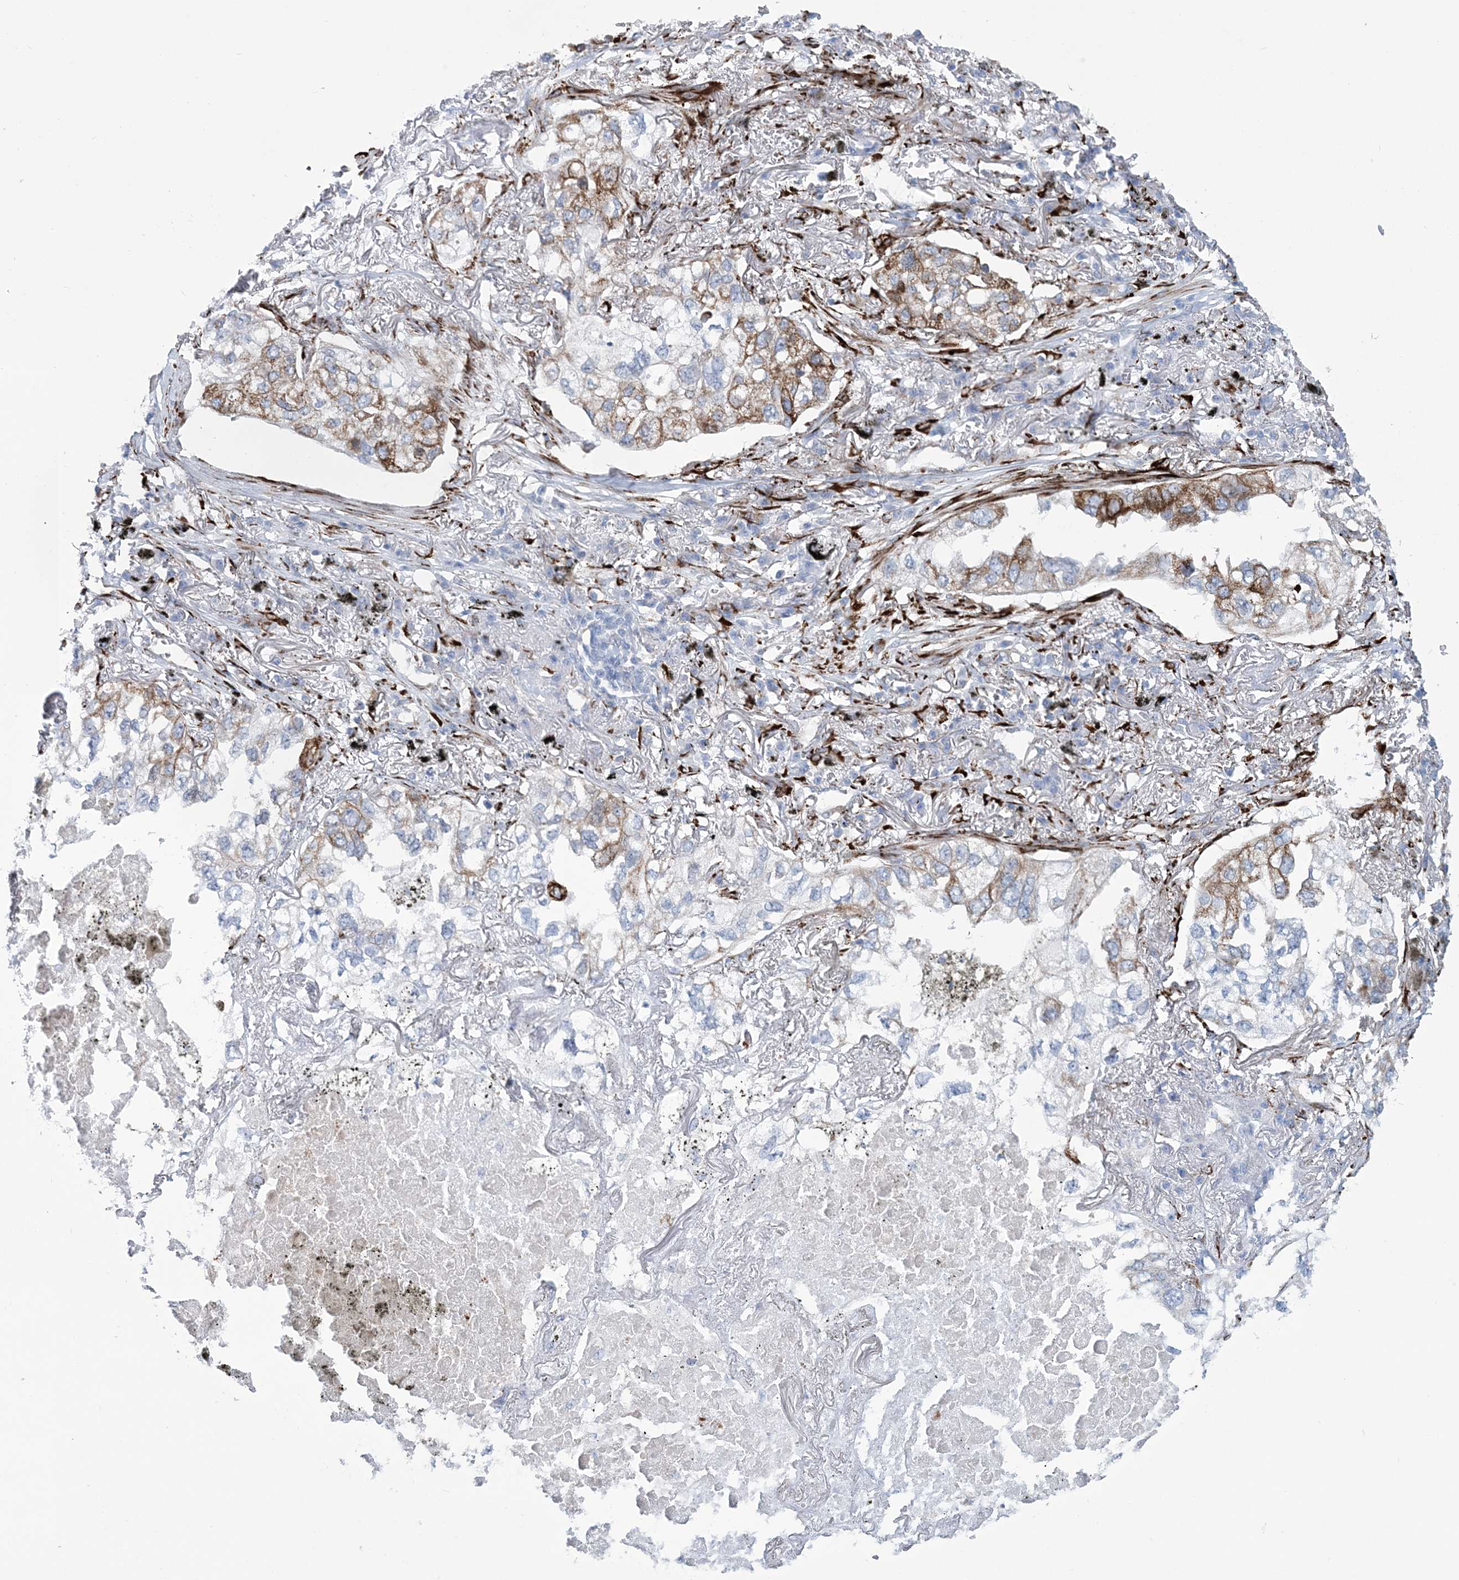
{"staining": {"intensity": "weak", "quantity": "<25%", "location": "cytoplasmic/membranous"}, "tissue": "lung cancer", "cell_type": "Tumor cells", "image_type": "cancer", "snomed": [{"axis": "morphology", "description": "Adenocarcinoma, NOS"}, {"axis": "topography", "description": "Lung"}], "caption": "This image is of lung cancer (adenocarcinoma) stained with immunohistochemistry to label a protein in brown with the nuclei are counter-stained blue. There is no positivity in tumor cells.", "gene": "RAB11FIP5", "patient": {"sex": "male", "age": 65}}